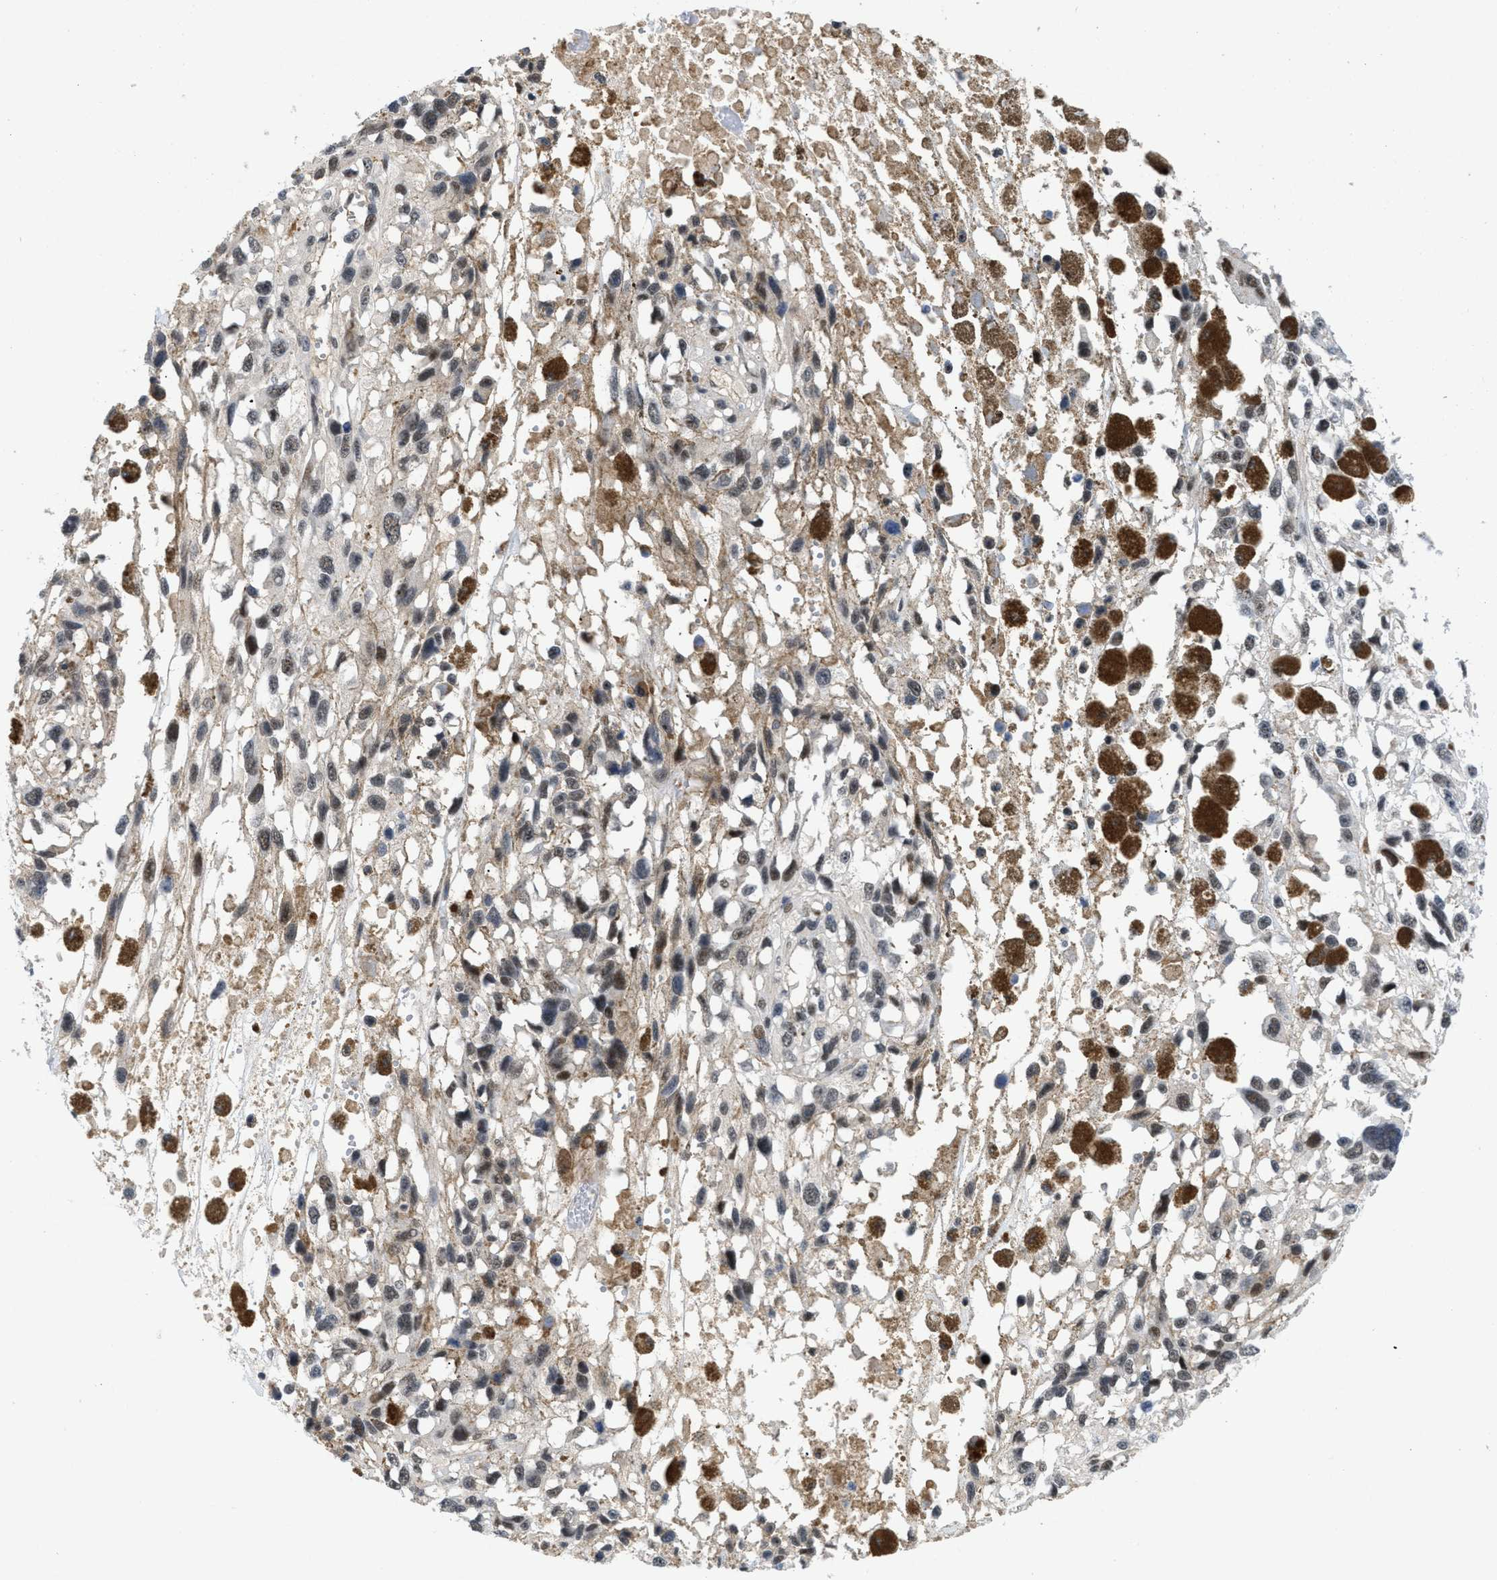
{"staining": {"intensity": "weak", "quantity": "25%-75%", "location": "nuclear"}, "tissue": "melanoma", "cell_type": "Tumor cells", "image_type": "cancer", "snomed": [{"axis": "morphology", "description": "Malignant melanoma, Metastatic site"}, {"axis": "topography", "description": "Lymph node"}], "caption": "IHC staining of melanoma, which exhibits low levels of weak nuclear positivity in about 25%-75% of tumor cells indicating weak nuclear protein expression. The staining was performed using DAB (3,3'-diaminobenzidine) (brown) for protein detection and nuclei were counterstained in hematoxylin (blue).", "gene": "SLC29A2", "patient": {"sex": "male", "age": 59}}